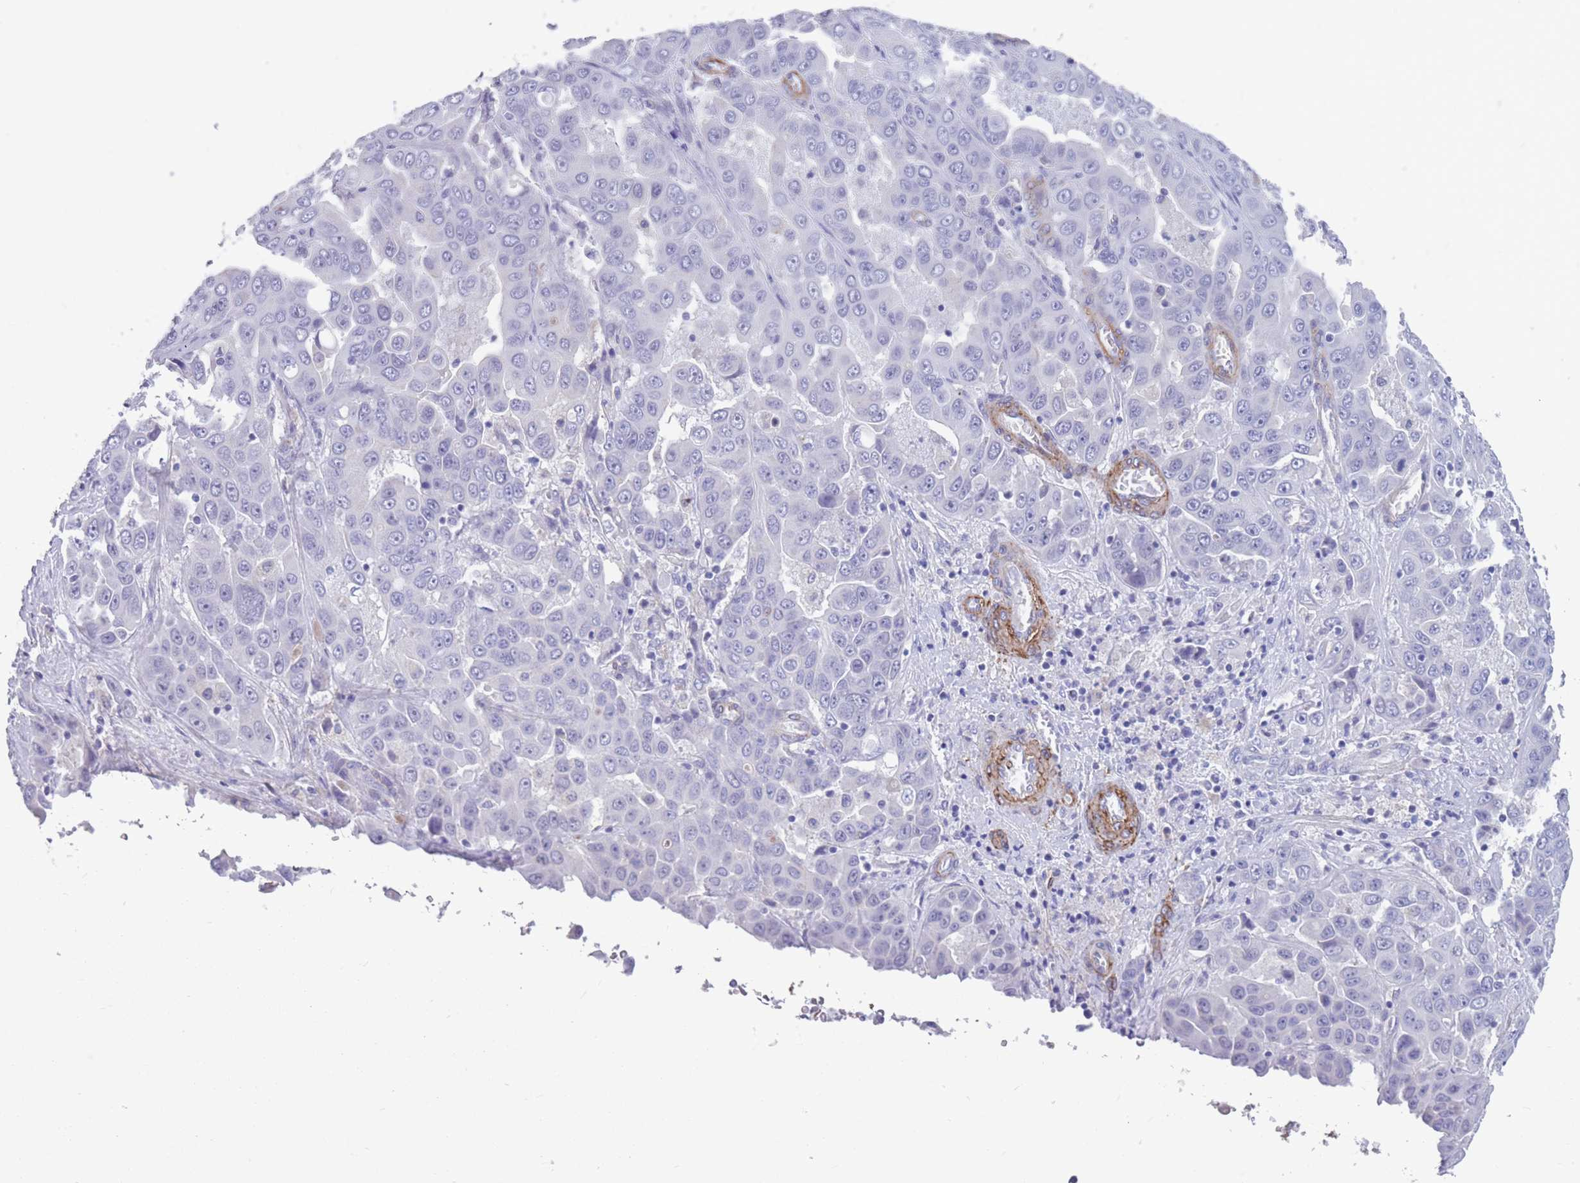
{"staining": {"intensity": "negative", "quantity": "none", "location": "none"}, "tissue": "liver cancer", "cell_type": "Tumor cells", "image_type": "cancer", "snomed": [{"axis": "morphology", "description": "Cholangiocarcinoma"}, {"axis": "topography", "description": "Liver"}], "caption": "This is an immunohistochemistry histopathology image of human liver cancer (cholangiocarcinoma). There is no expression in tumor cells.", "gene": "DPYD", "patient": {"sex": "female", "age": 52}}